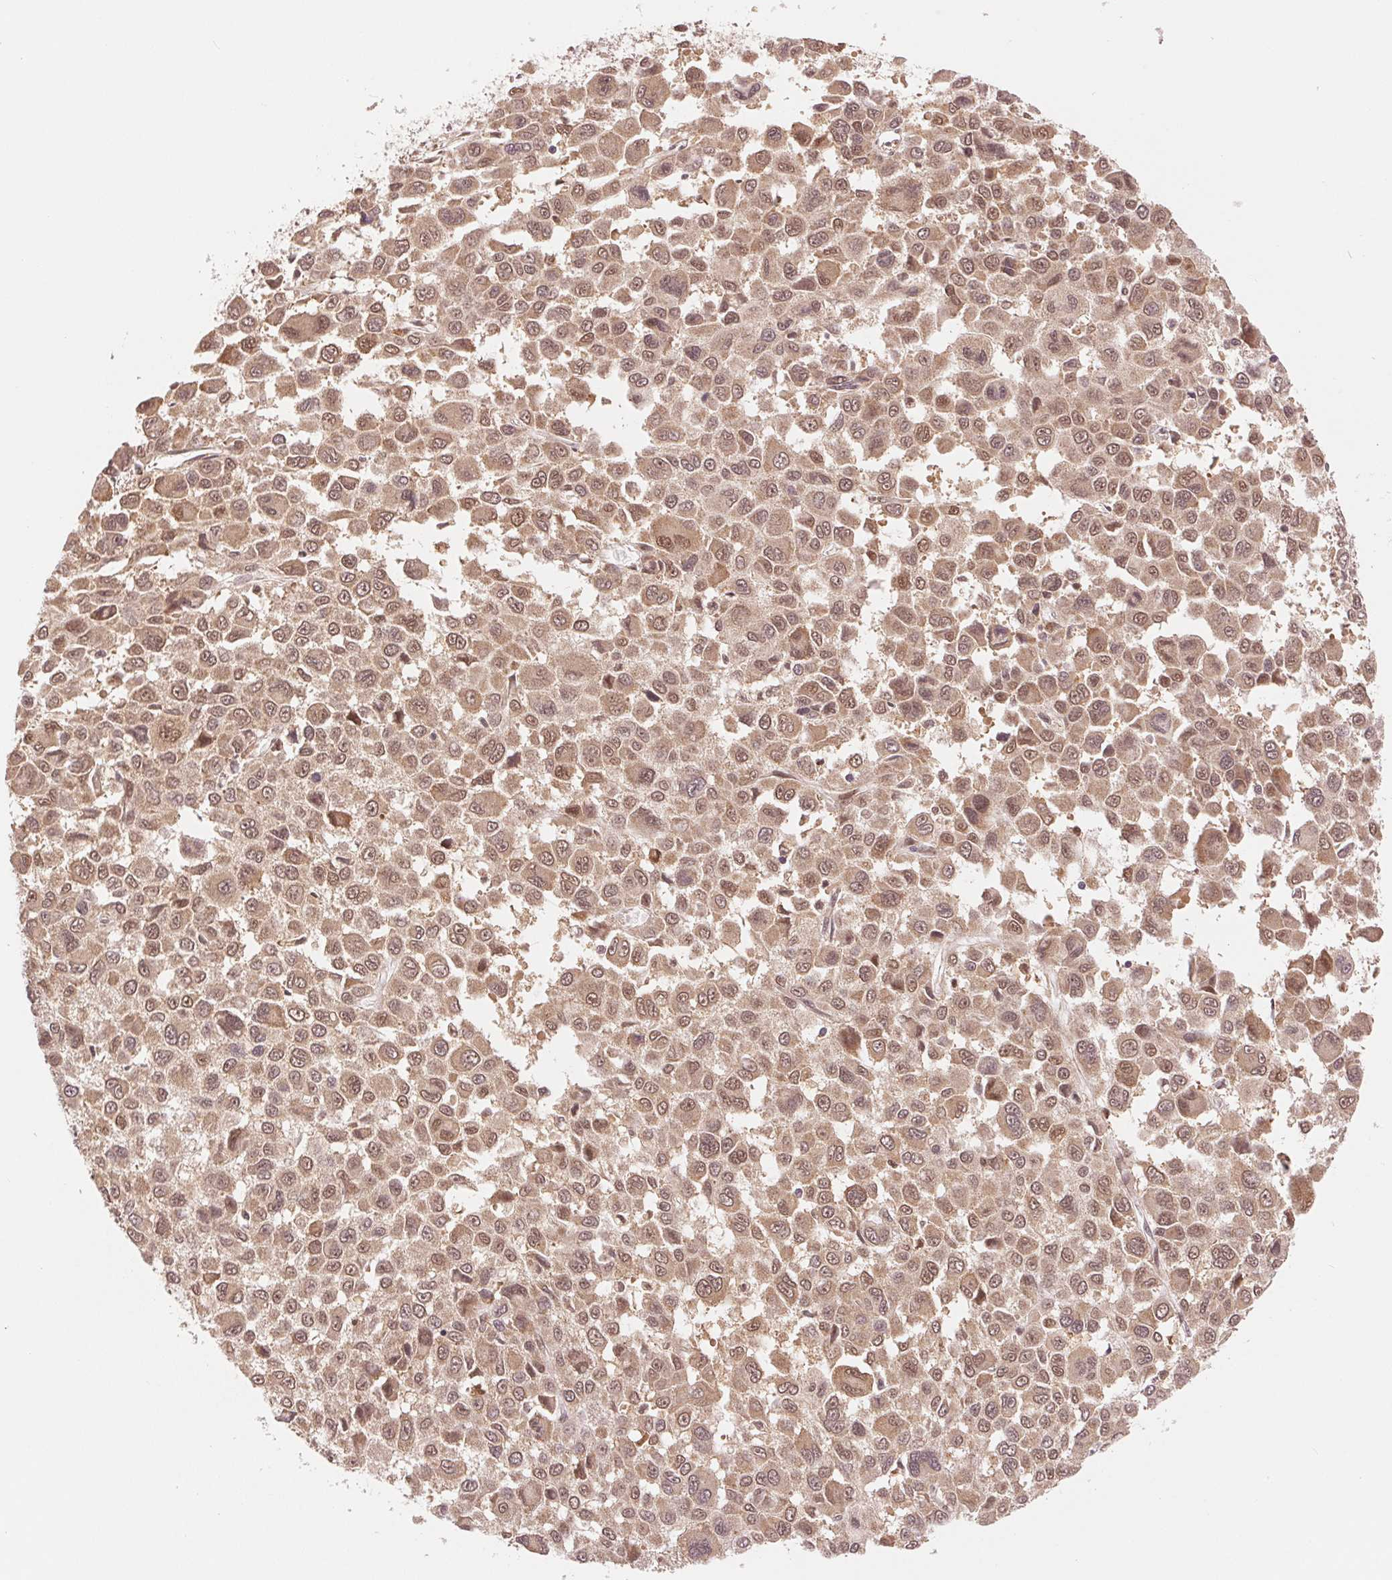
{"staining": {"intensity": "moderate", "quantity": ">75%", "location": "cytoplasmic/membranous,nuclear"}, "tissue": "melanoma", "cell_type": "Tumor cells", "image_type": "cancer", "snomed": [{"axis": "morphology", "description": "Malignant melanoma, NOS"}, {"axis": "topography", "description": "Skin"}], "caption": "Protein staining of malignant melanoma tissue demonstrates moderate cytoplasmic/membranous and nuclear positivity in about >75% of tumor cells. The protein is shown in brown color, while the nuclei are stained blue.", "gene": "ERI3", "patient": {"sex": "female", "age": 66}}